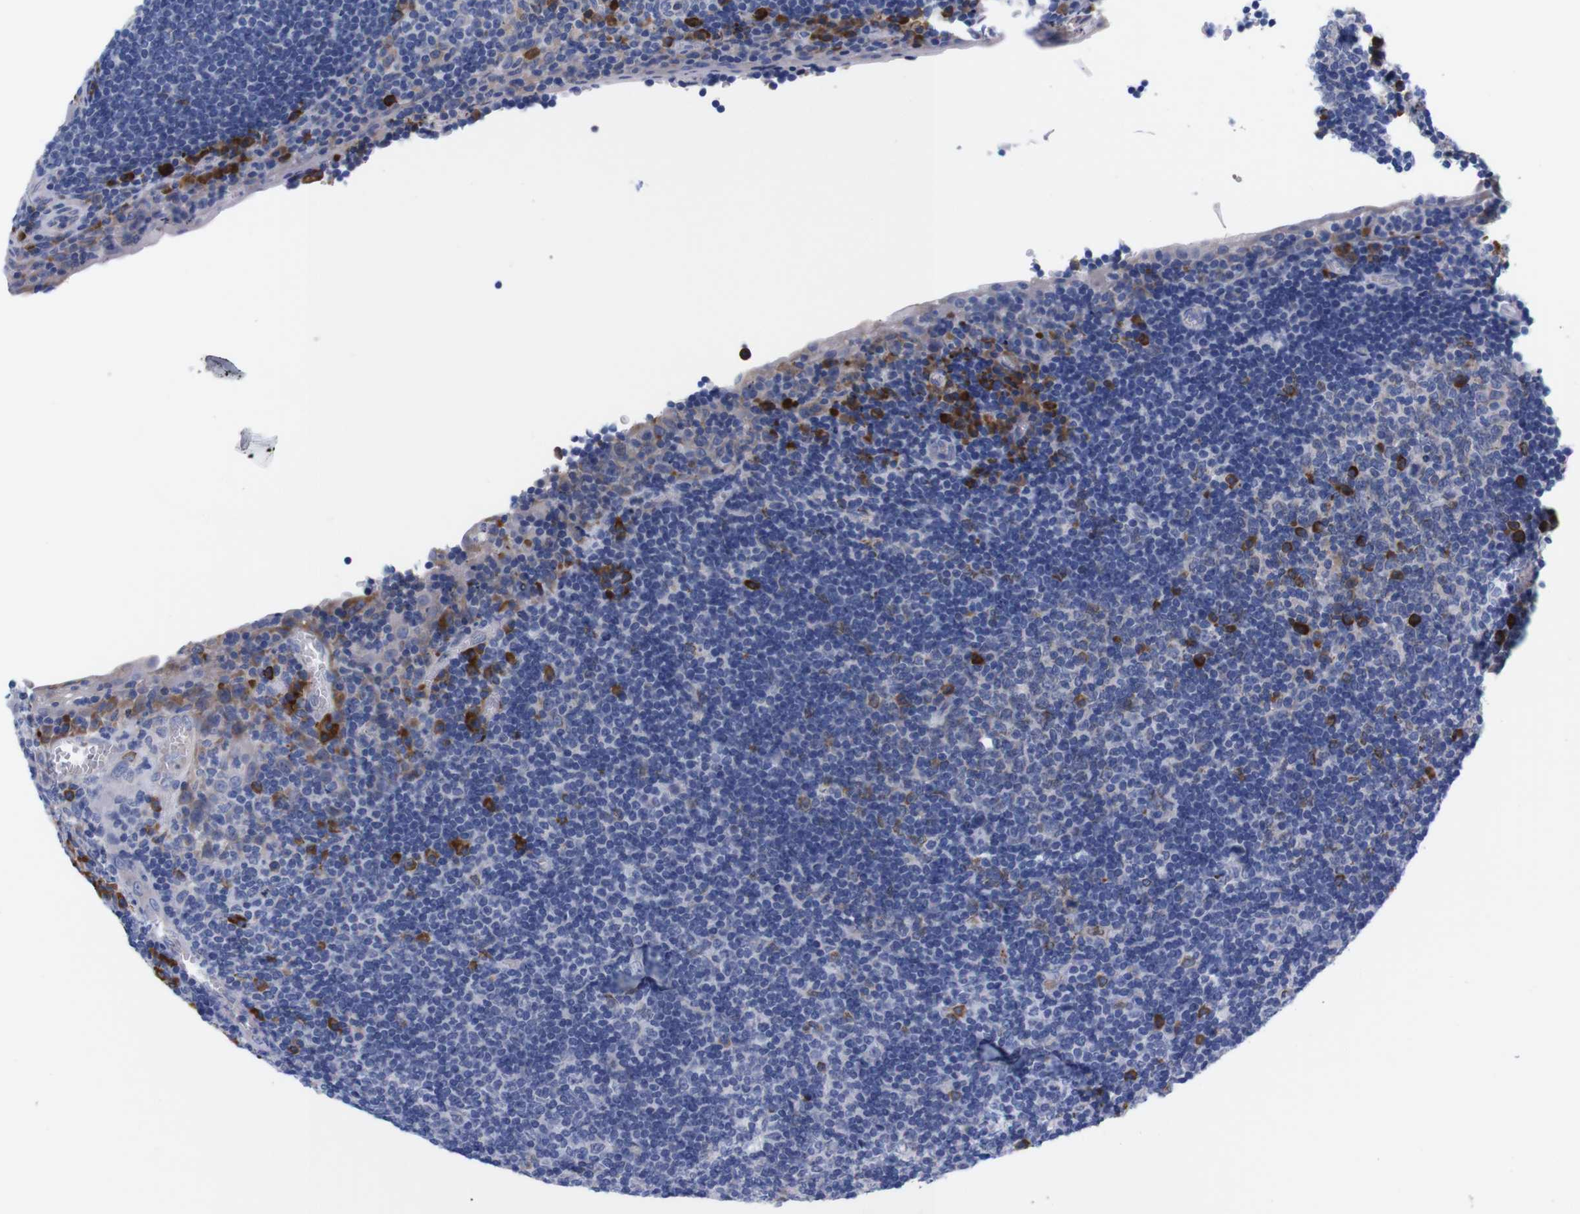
{"staining": {"intensity": "strong", "quantity": "<25%", "location": "cytoplasmic/membranous"}, "tissue": "tonsil", "cell_type": "Germinal center cells", "image_type": "normal", "snomed": [{"axis": "morphology", "description": "Normal tissue, NOS"}, {"axis": "topography", "description": "Tonsil"}], "caption": "This histopathology image demonstrates unremarkable tonsil stained with IHC to label a protein in brown. The cytoplasmic/membranous of germinal center cells show strong positivity for the protein. Nuclei are counter-stained blue.", "gene": "NEBL", "patient": {"sex": "male", "age": 37}}